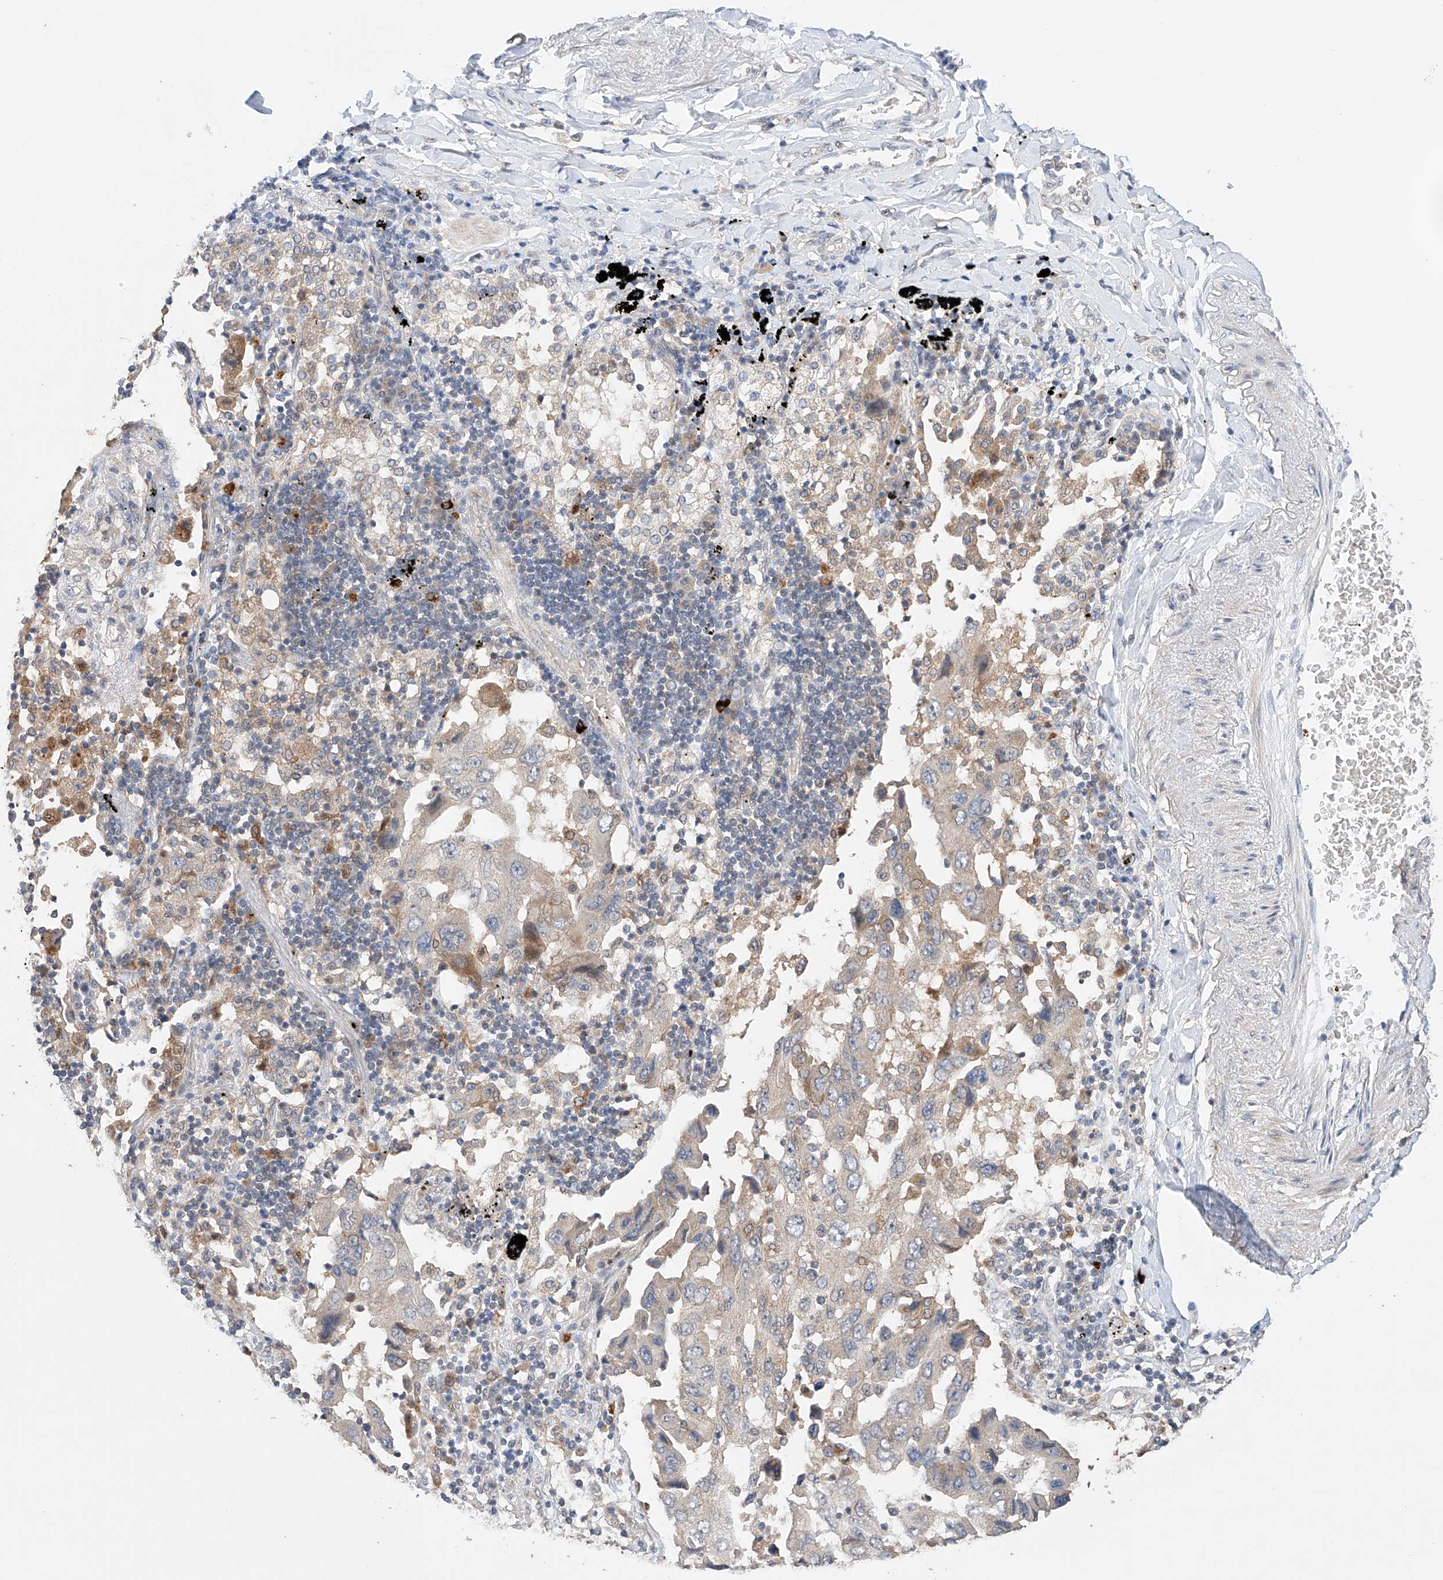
{"staining": {"intensity": "negative", "quantity": "none", "location": "none"}, "tissue": "lung cancer", "cell_type": "Tumor cells", "image_type": "cancer", "snomed": [{"axis": "morphology", "description": "Adenocarcinoma, NOS"}, {"axis": "topography", "description": "Lung"}], "caption": "An immunohistochemistry (IHC) histopathology image of lung adenocarcinoma is shown. There is no staining in tumor cells of lung adenocarcinoma.", "gene": "ZFHX2", "patient": {"sex": "female", "age": 65}}